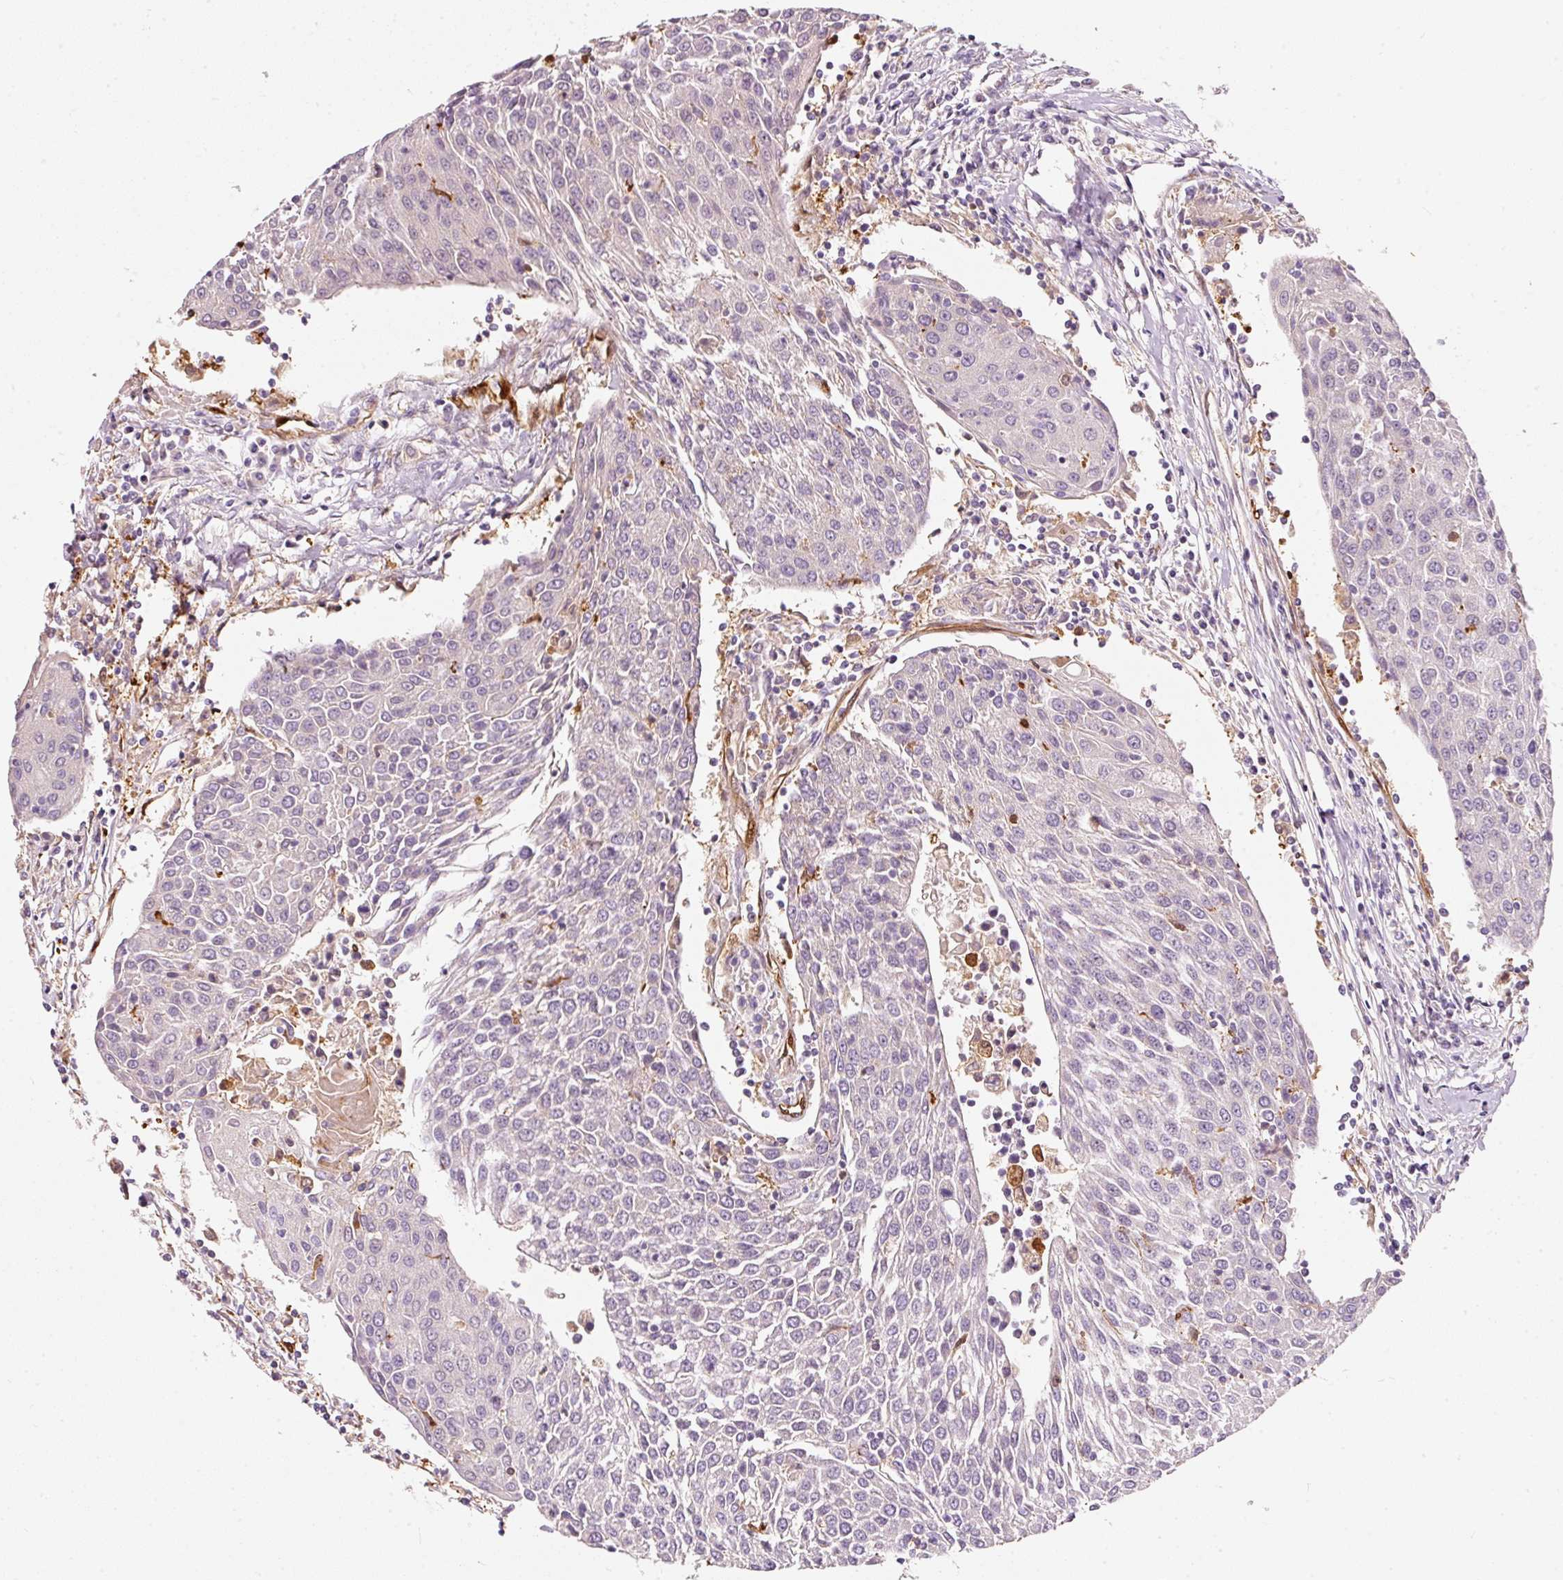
{"staining": {"intensity": "negative", "quantity": "none", "location": "none"}, "tissue": "urothelial cancer", "cell_type": "Tumor cells", "image_type": "cancer", "snomed": [{"axis": "morphology", "description": "Urothelial carcinoma, High grade"}, {"axis": "topography", "description": "Urinary bladder"}], "caption": "There is no significant staining in tumor cells of urothelial cancer. Brightfield microscopy of IHC stained with DAB (brown) and hematoxylin (blue), captured at high magnification.", "gene": "IQGAP2", "patient": {"sex": "female", "age": 85}}